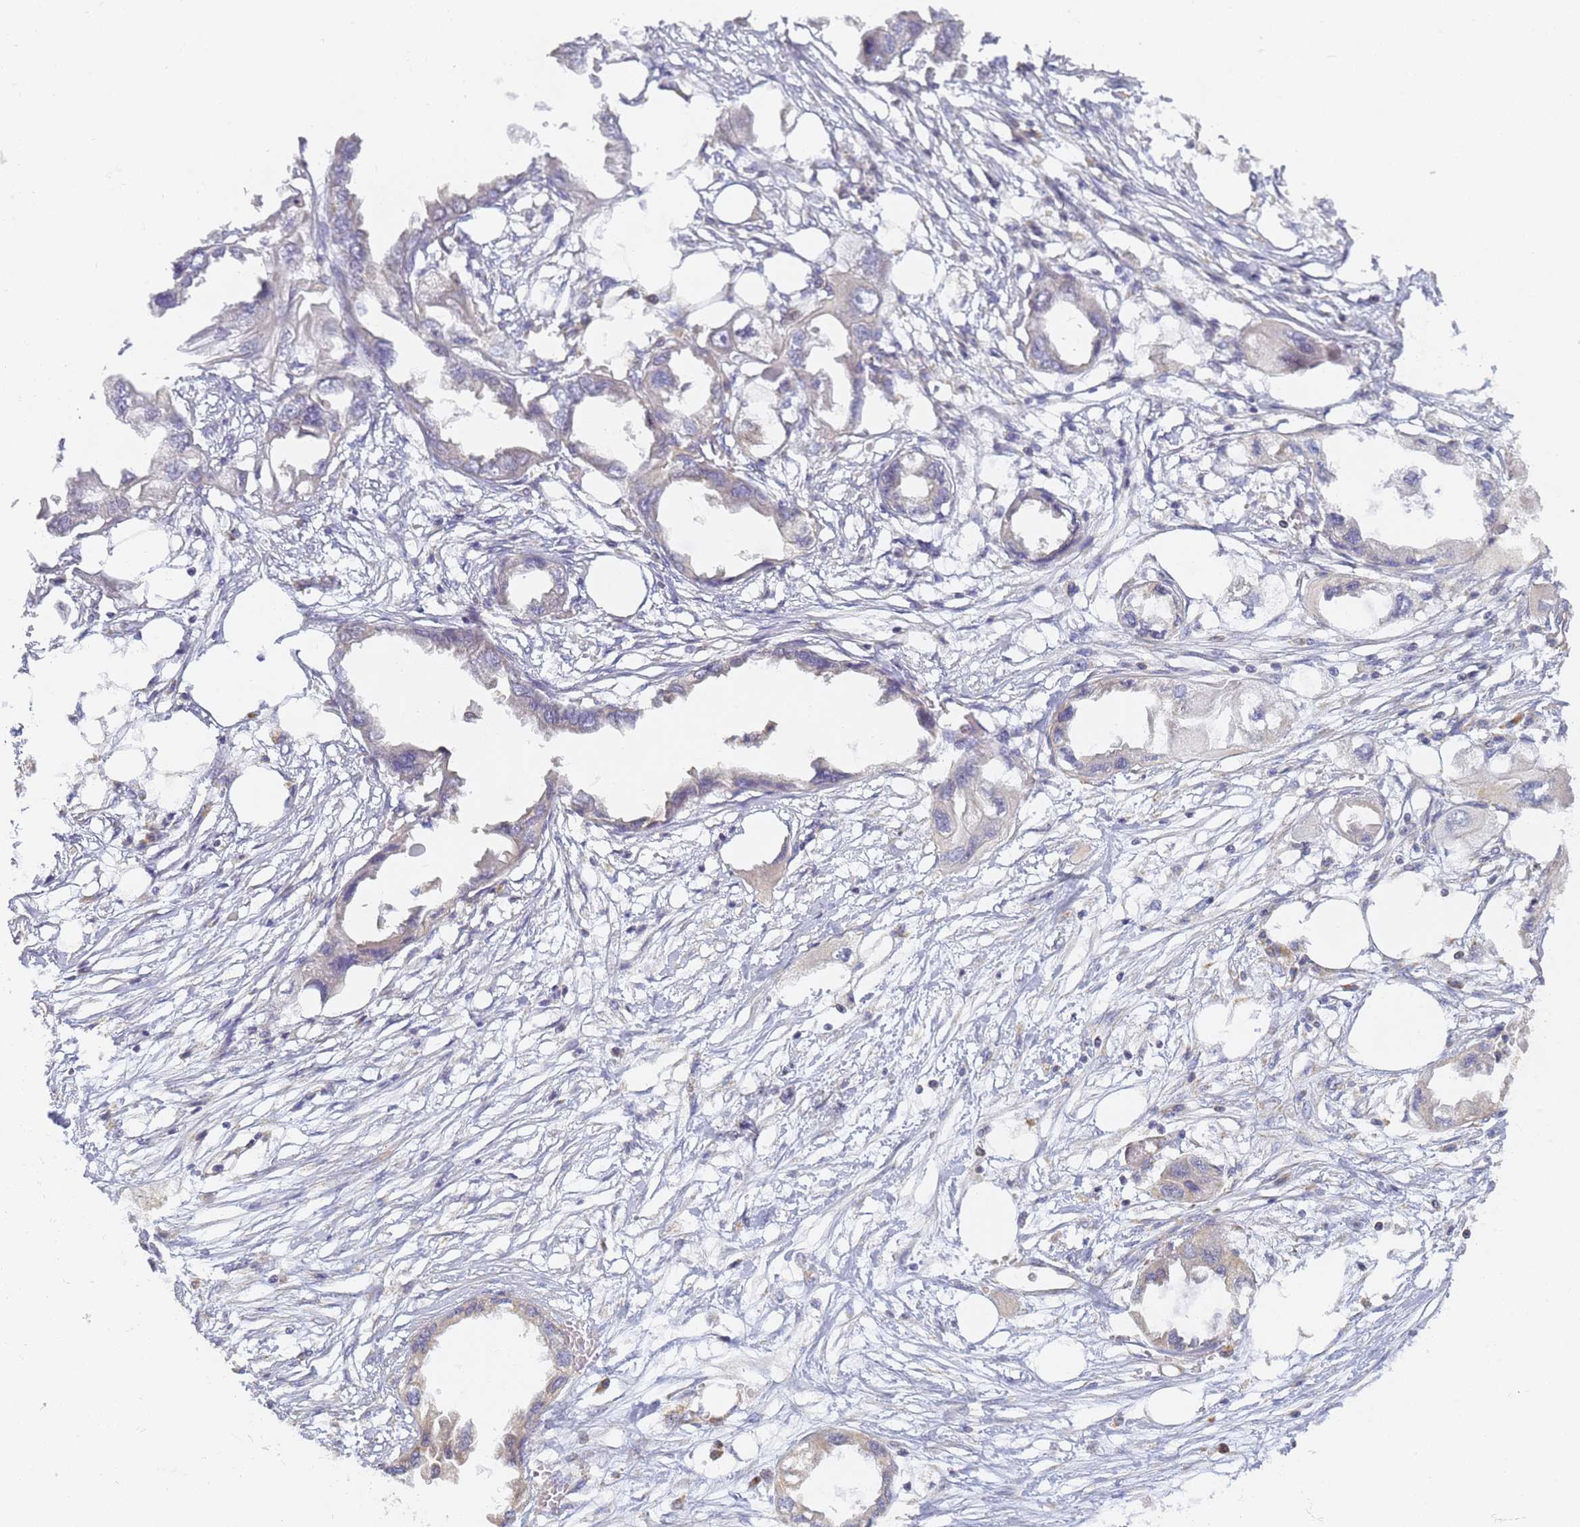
{"staining": {"intensity": "negative", "quantity": "none", "location": "none"}, "tissue": "endometrial cancer", "cell_type": "Tumor cells", "image_type": "cancer", "snomed": [{"axis": "morphology", "description": "Adenocarcinoma, NOS"}, {"axis": "morphology", "description": "Adenocarcinoma, metastatic, NOS"}, {"axis": "topography", "description": "Adipose tissue"}, {"axis": "topography", "description": "Endometrium"}], "caption": "Immunohistochemistry of endometrial cancer reveals no staining in tumor cells.", "gene": "UTP23", "patient": {"sex": "female", "age": 67}}